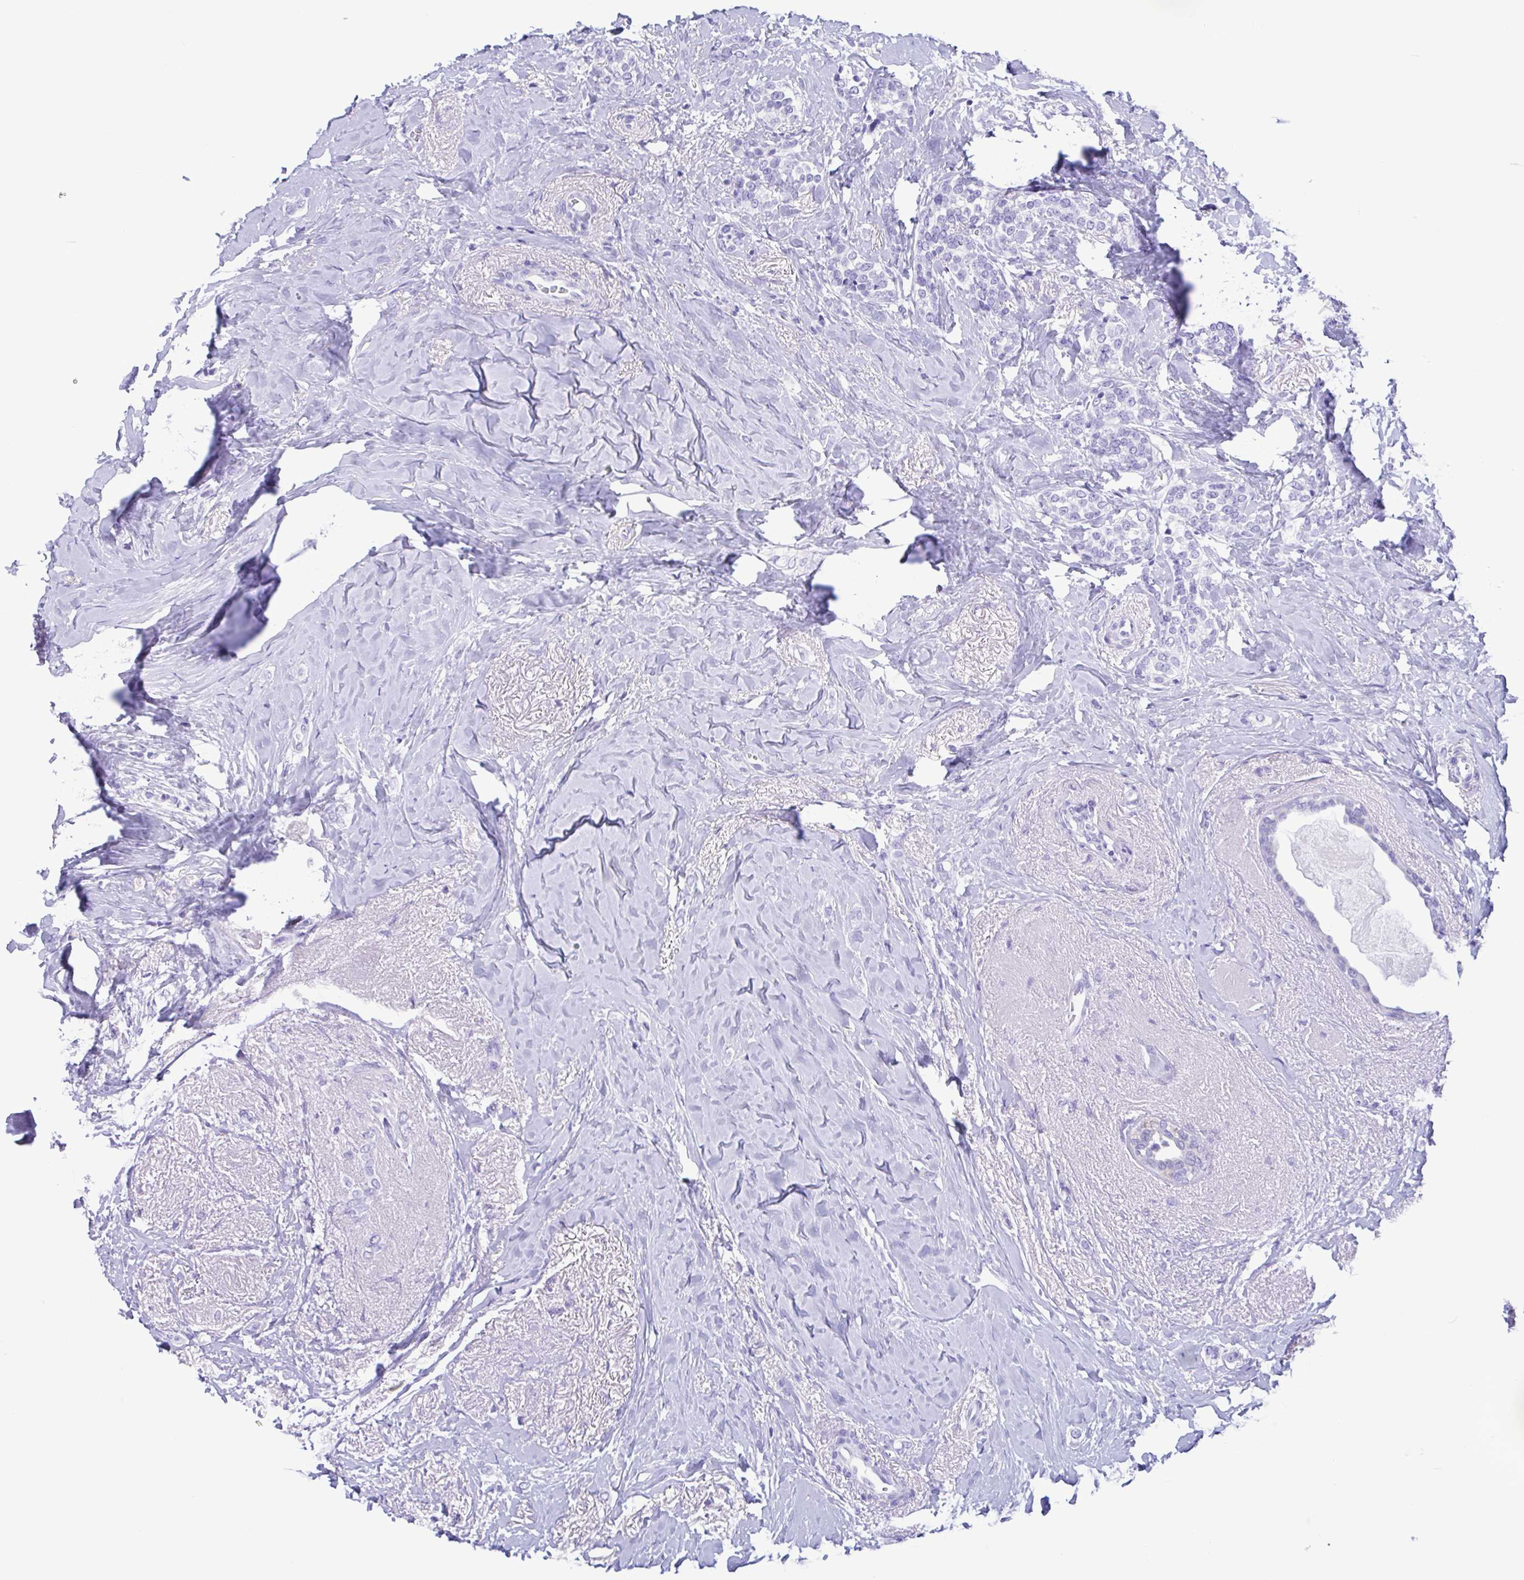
{"staining": {"intensity": "negative", "quantity": "none", "location": "none"}, "tissue": "breast cancer", "cell_type": "Tumor cells", "image_type": "cancer", "snomed": [{"axis": "morphology", "description": "Normal tissue, NOS"}, {"axis": "morphology", "description": "Duct carcinoma"}, {"axis": "topography", "description": "Breast"}], "caption": "Immunohistochemistry of invasive ductal carcinoma (breast) exhibits no positivity in tumor cells.", "gene": "TSPY2", "patient": {"sex": "female", "age": 77}}